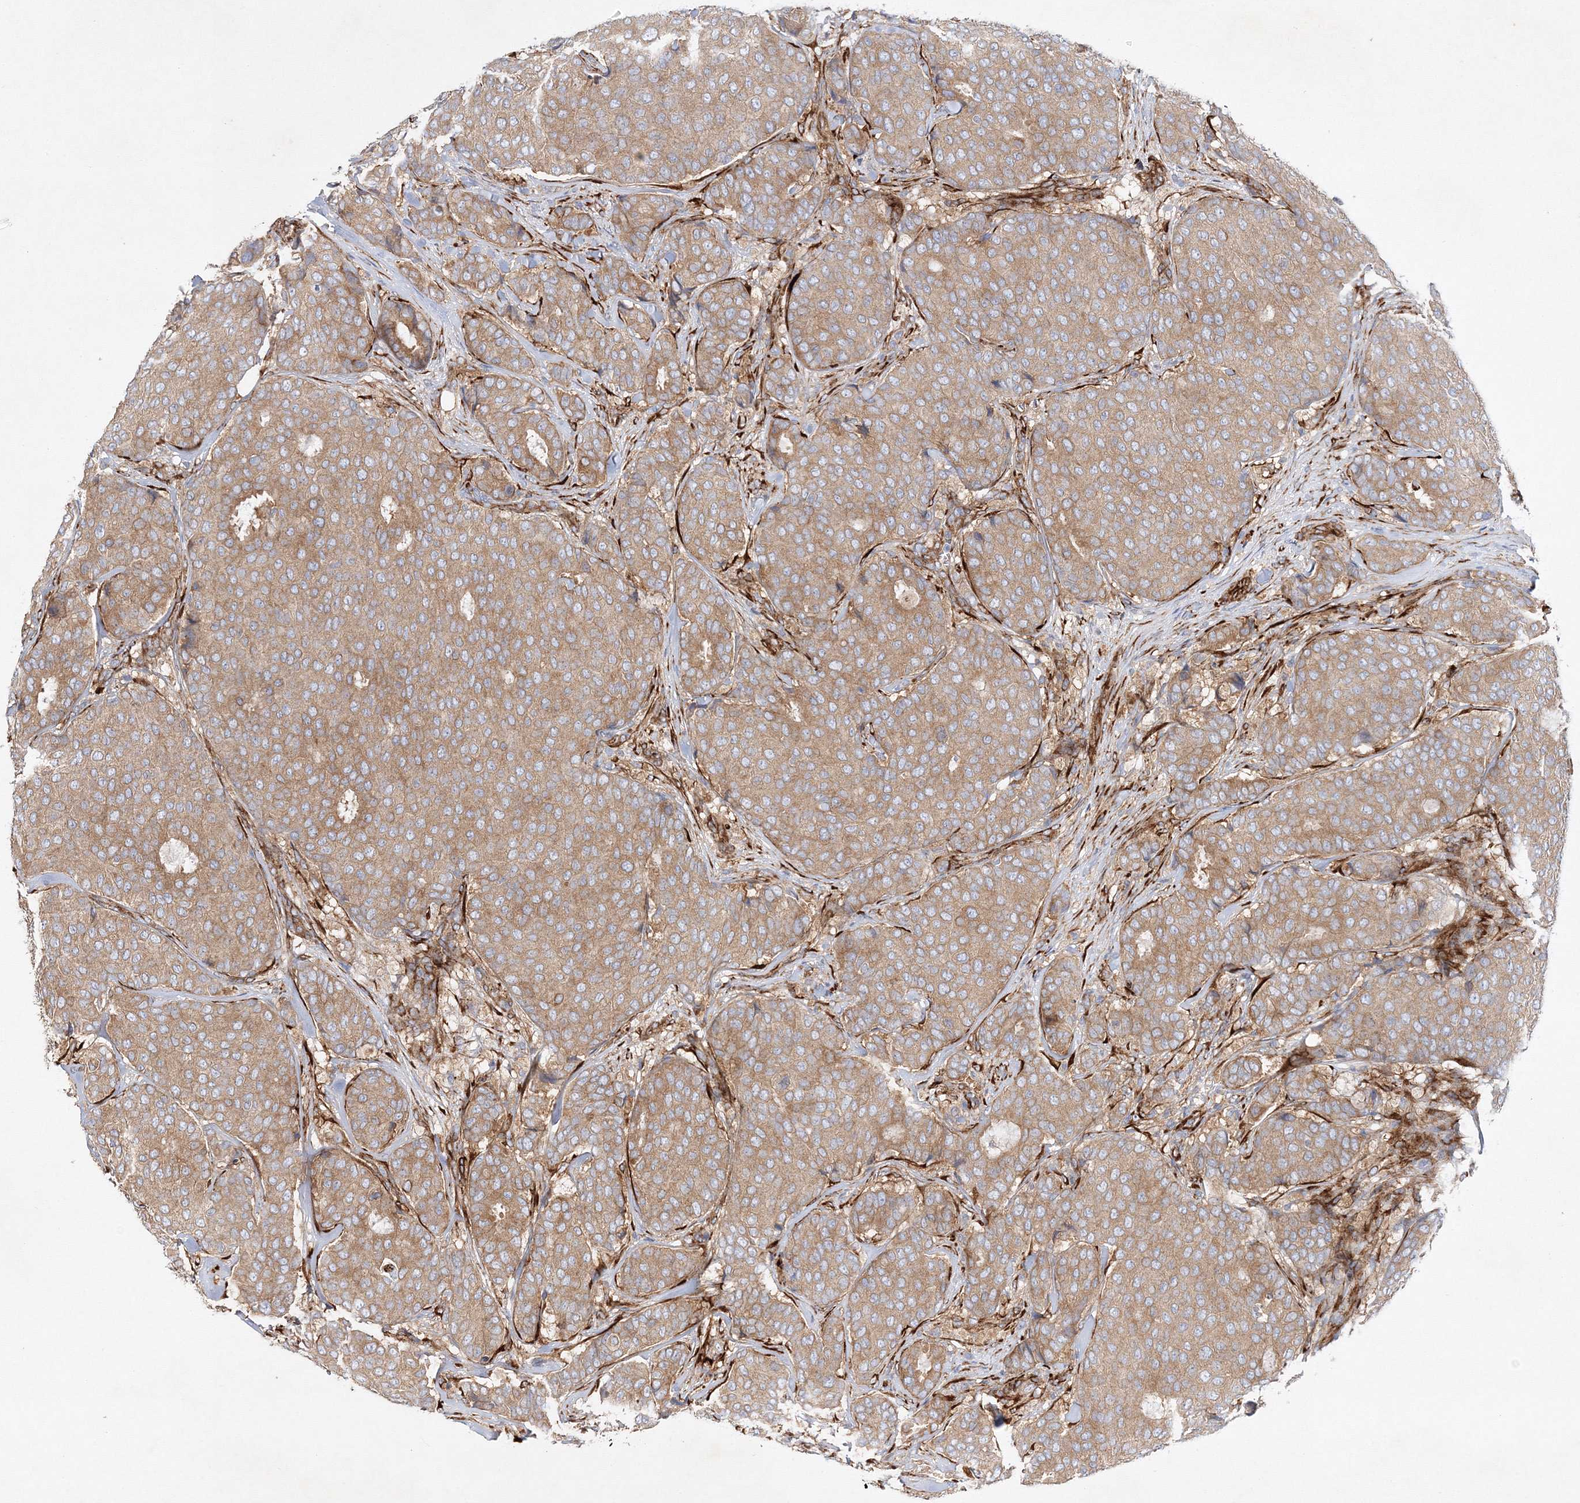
{"staining": {"intensity": "moderate", "quantity": ">75%", "location": "cytoplasmic/membranous"}, "tissue": "breast cancer", "cell_type": "Tumor cells", "image_type": "cancer", "snomed": [{"axis": "morphology", "description": "Duct carcinoma"}, {"axis": "topography", "description": "Breast"}], "caption": "This is an image of immunohistochemistry (IHC) staining of breast cancer (infiltrating ductal carcinoma), which shows moderate staining in the cytoplasmic/membranous of tumor cells.", "gene": "ZFYVE16", "patient": {"sex": "female", "age": 75}}